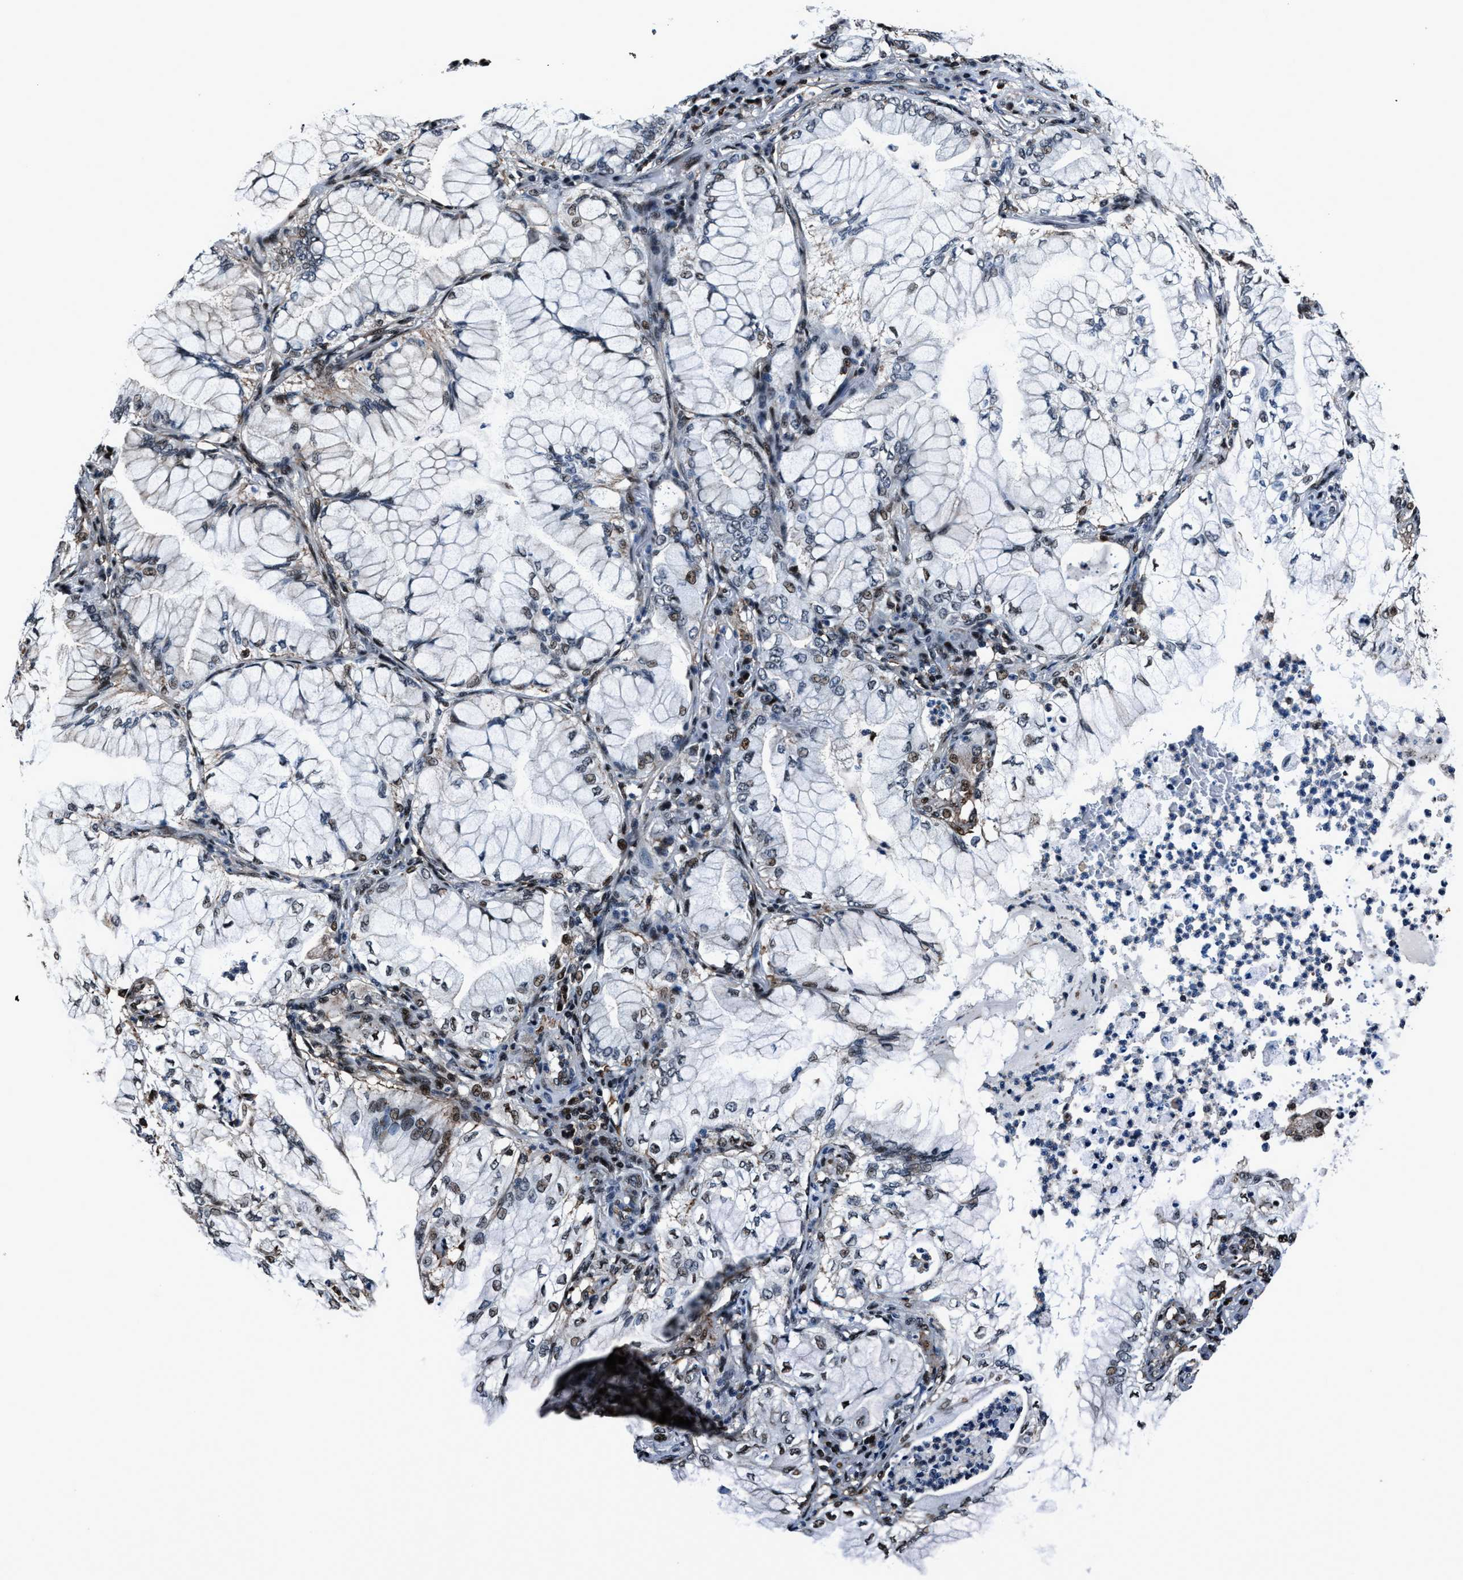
{"staining": {"intensity": "weak", "quantity": "<25%", "location": "nuclear"}, "tissue": "lung cancer", "cell_type": "Tumor cells", "image_type": "cancer", "snomed": [{"axis": "morphology", "description": "Adenocarcinoma, NOS"}, {"axis": "topography", "description": "Lung"}], "caption": "Adenocarcinoma (lung) stained for a protein using immunohistochemistry displays no expression tumor cells.", "gene": "PPIE", "patient": {"sex": "female", "age": 70}}